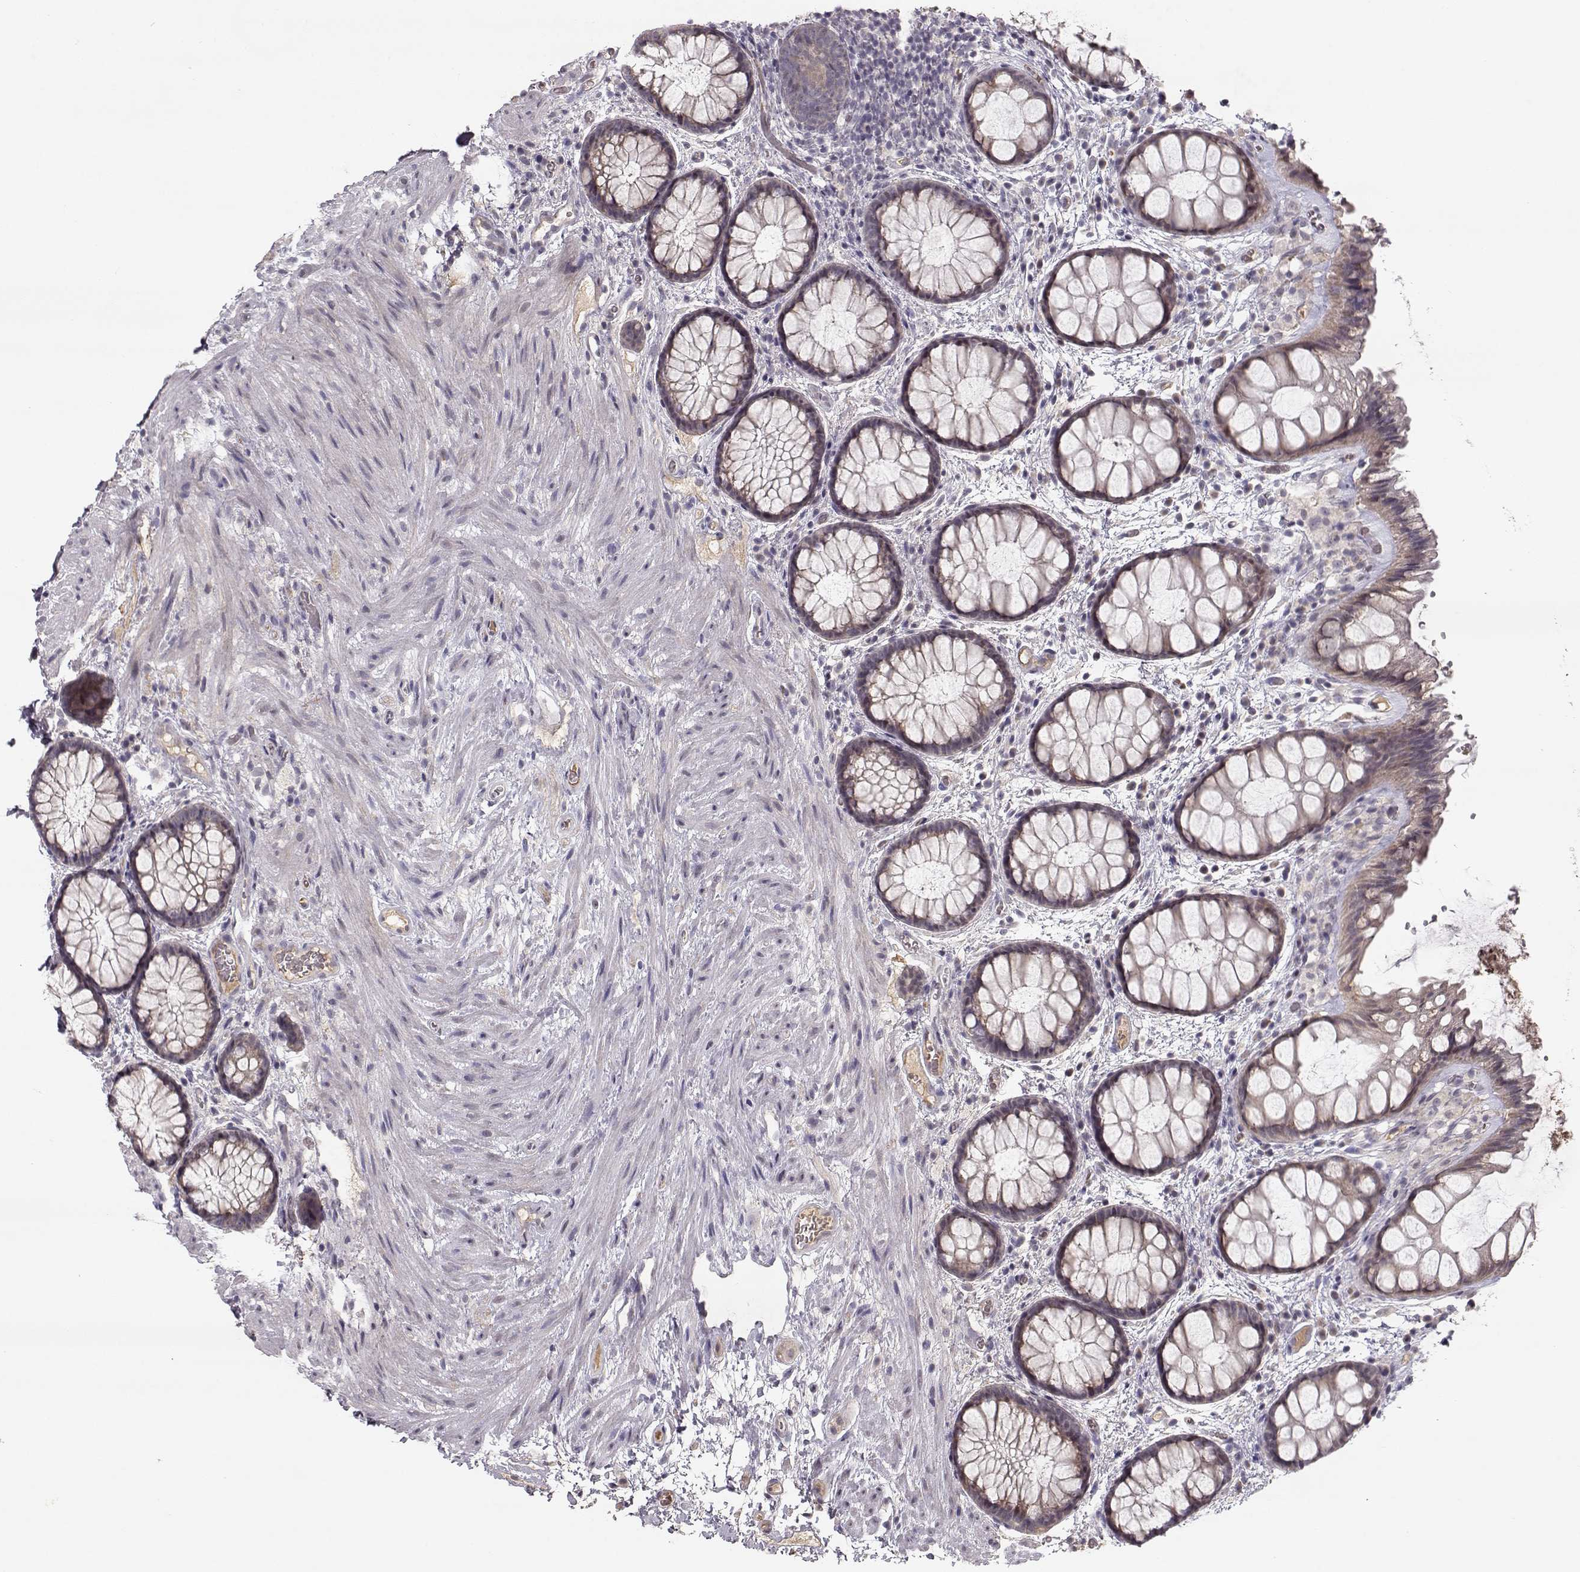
{"staining": {"intensity": "weak", "quantity": ">75%", "location": "cytoplasmic/membranous"}, "tissue": "rectum", "cell_type": "Glandular cells", "image_type": "normal", "snomed": [{"axis": "morphology", "description": "Normal tissue, NOS"}, {"axis": "topography", "description": "Rectum"}], "caption": "IHC of unremarkable human rectum displays low levels of weak cytoplasmic/membranous expression in about >75% of glandular cells. Using DAB (brown) and hematoxylin (blue) stains, captured at high magnification using brightfield microscopy.", "gene": "PNMT", "patient": {"sex": "female", "age": 62}}